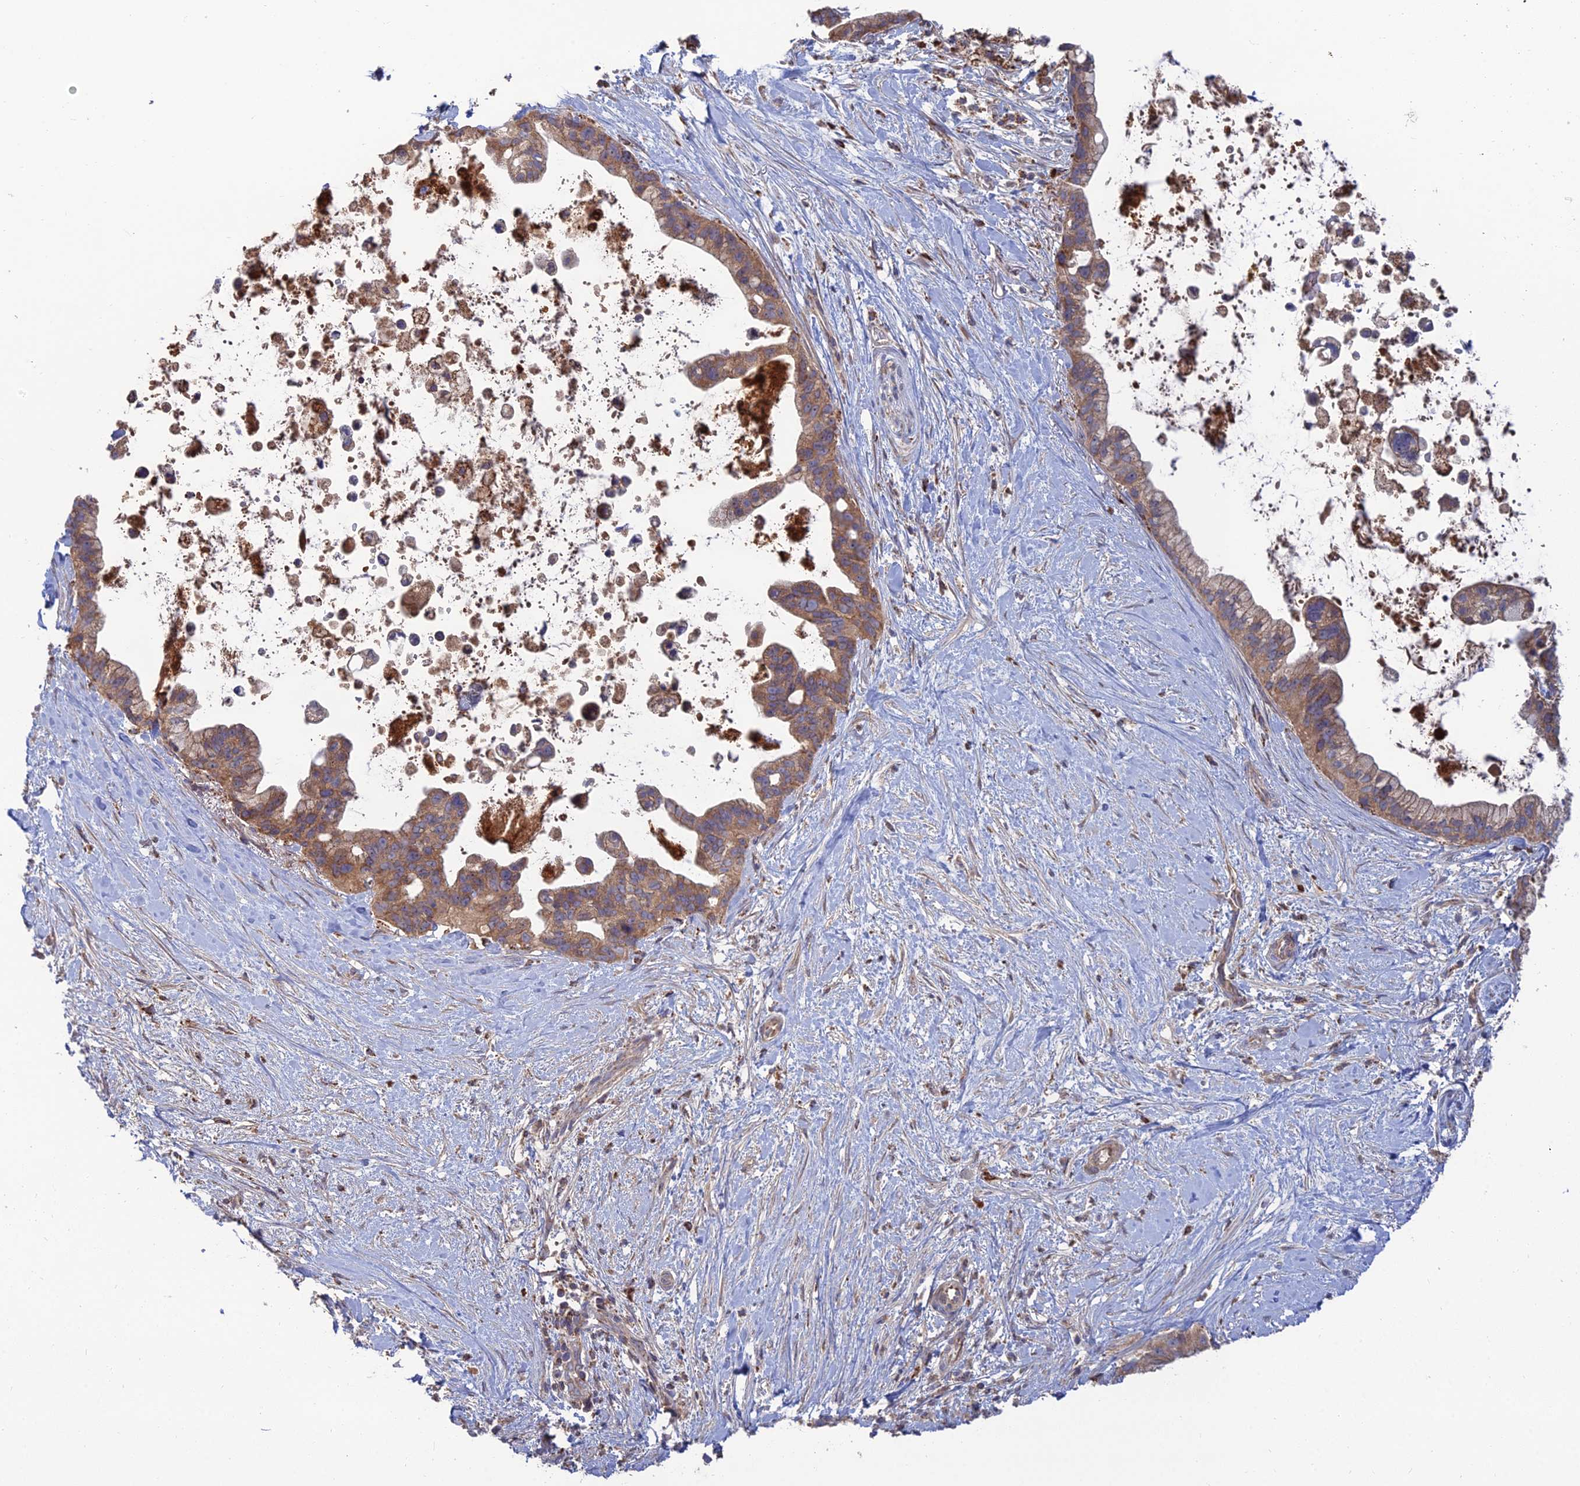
{"staining": {"intensity": "moderate", "quantity": ">75%", "location": "cytoplasmic/membranous"}, "tissue": "pancreatic cancer", "cell_type": "Tumor cells", "image_type": "cancer", "snomed": [{"axis": "morphology", "description": "Adenocarcinoma, NOS"}, {"axis": "topography", "description": "Pancreas"}], "caption": "Pancreatic adenocarcinoma stained for a protein (brown) demonstrates moderate cytoplasmic/membranous positive expression in about >75% of tumor cells.", "gene": "RIC8B", "patient": {"sex": "female", "age": 83}}